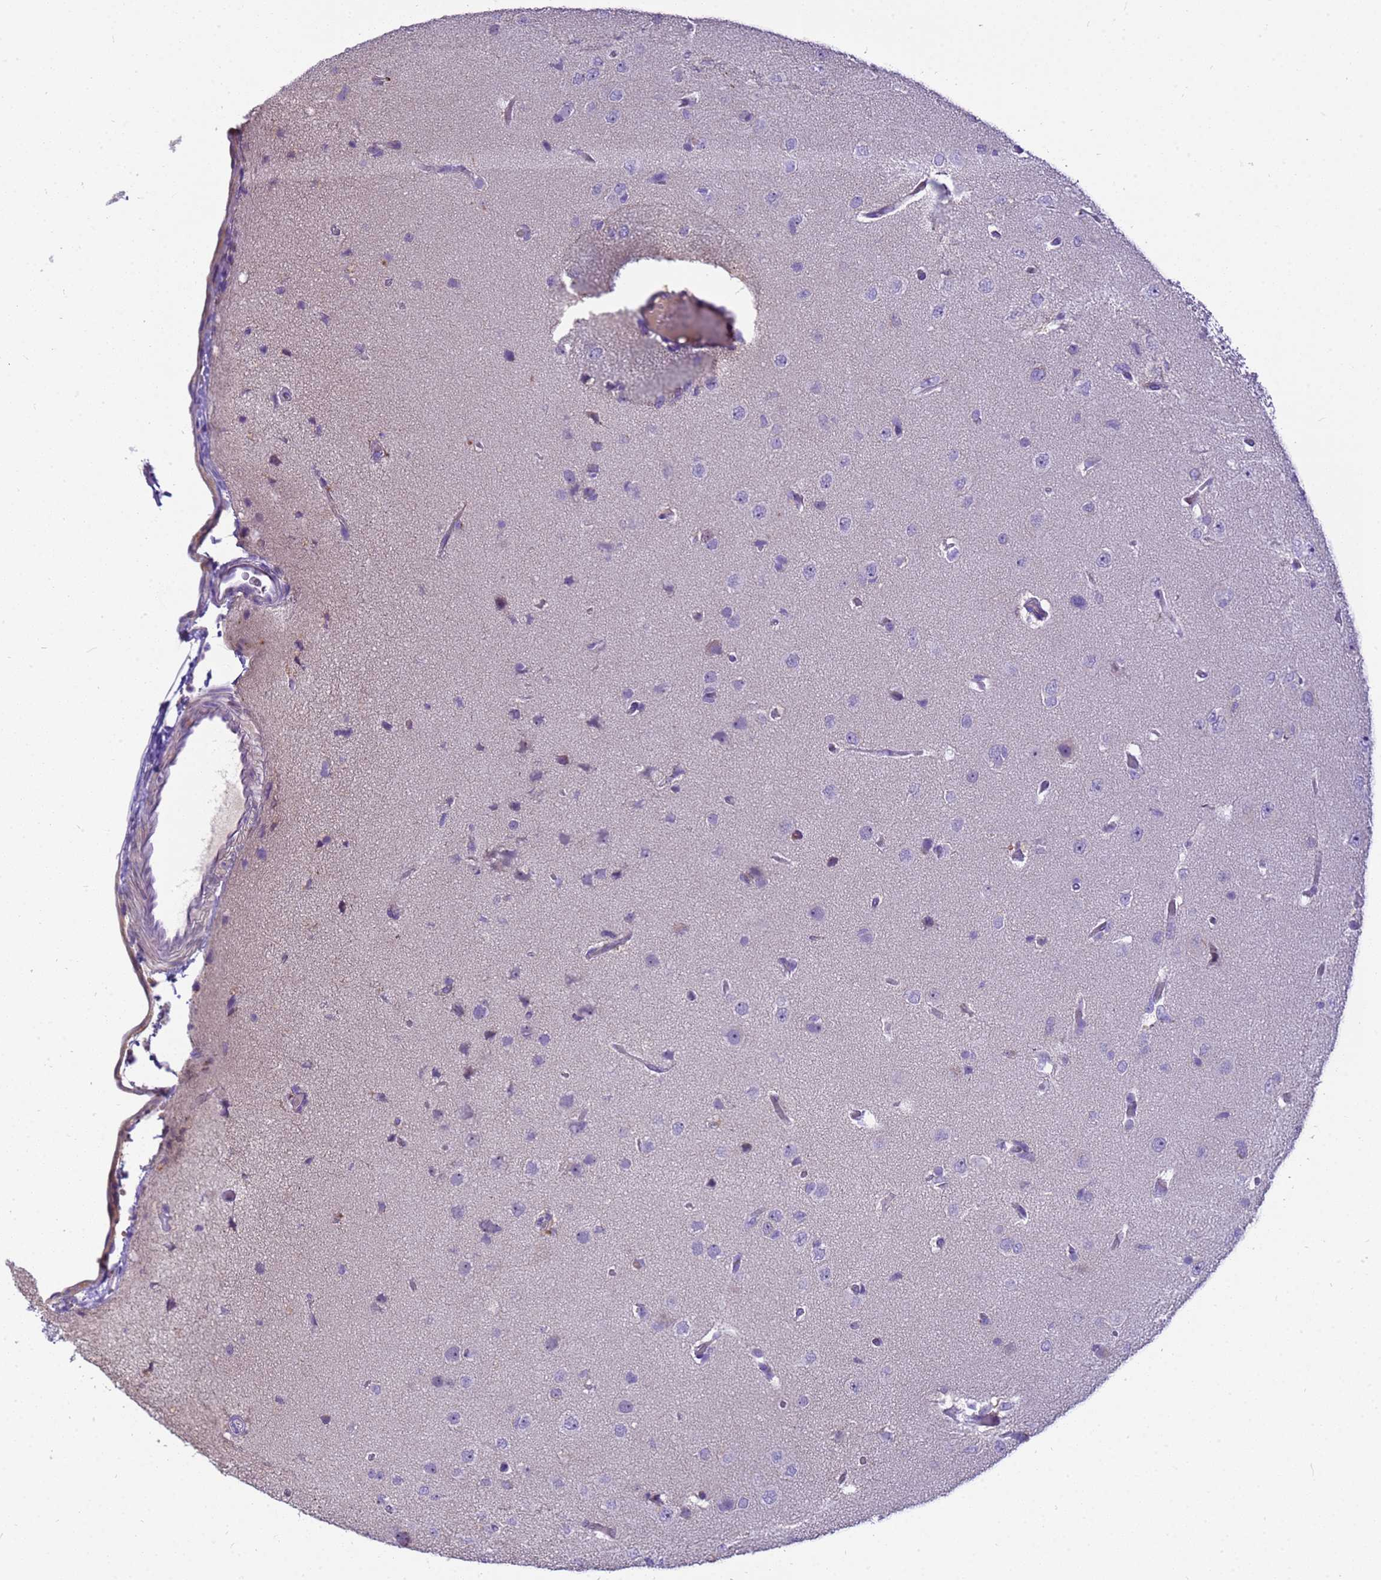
{"staining": {"intensity": "negative", "quantity": "none", "location": "none"}, "tissue": "glioma", "cell_type": "Tumor cells", "image_type": "cancer", "snomed": [{"axis": "morphology", "description": "Glioma, malignant, High grade"}, {"axis": "topography", "description": "Brain"}], "caption": "The histopathology image displays no significant positivity in tumor cells of glioma.", "gene": "PIEZO2", "patient": {"sex": "female", "age": 59}}